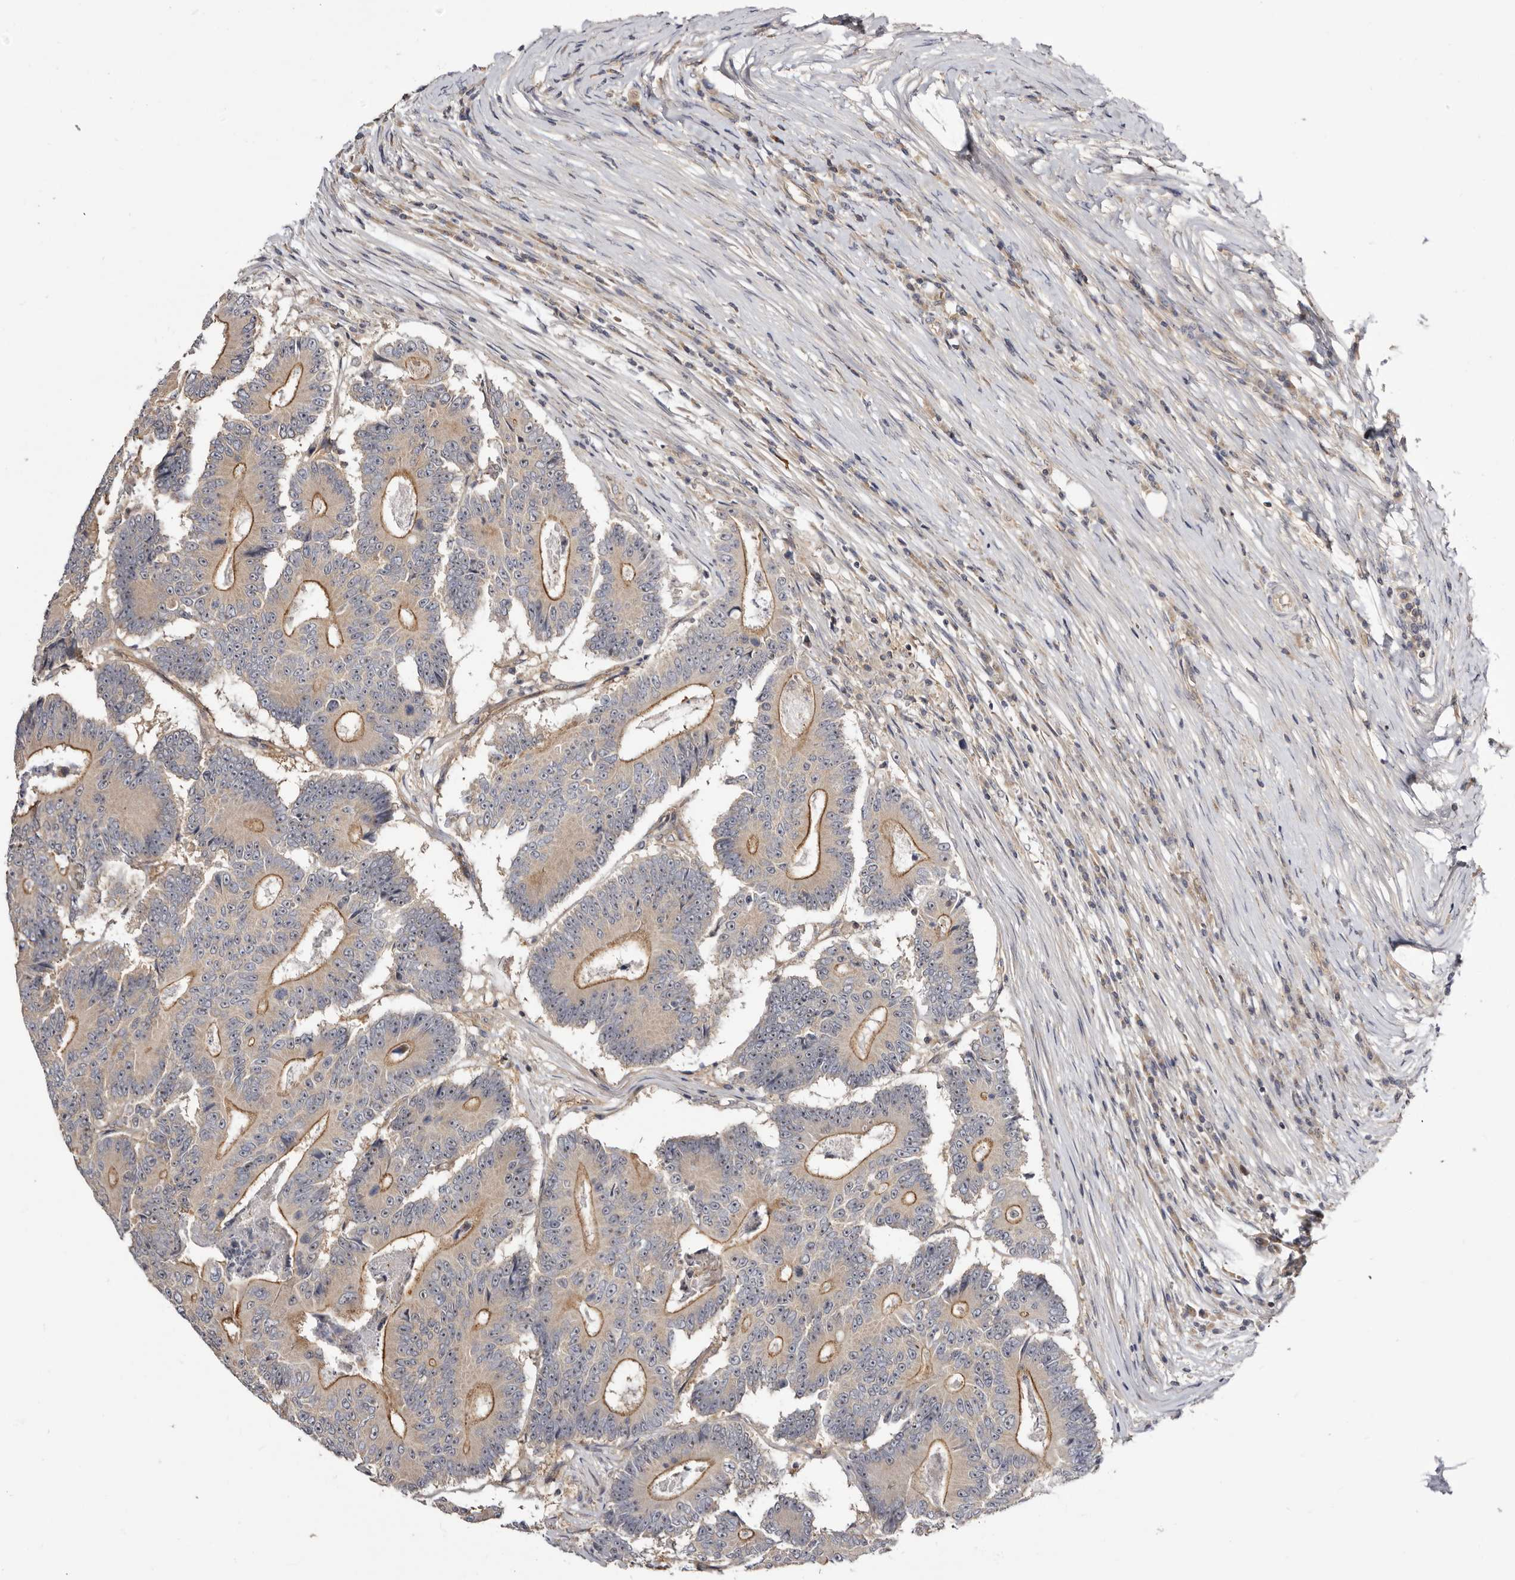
{"staining": {"intensity": "moderate", "quantity": ">75%", "location": "cytoplasmic/membranous"}, "tissue": "colorectal cancer", "cell_type": "Tumor cells", "image_type": "cancer", "snomed": [{"axis": "morphology", "description": "Adenocarcinoma, NOS"}, {"axis": "topography", "description": "Colon"}], "caption": "This photomicrograph displays immunohistochemistry staining of adenocarcinoma (colorectal), with medium moderate cytoplasmic/membranous staining in approximately >75% of tumor cells.", "gene": "PANK4", "patient": {"sex": "male", "age": 83}}